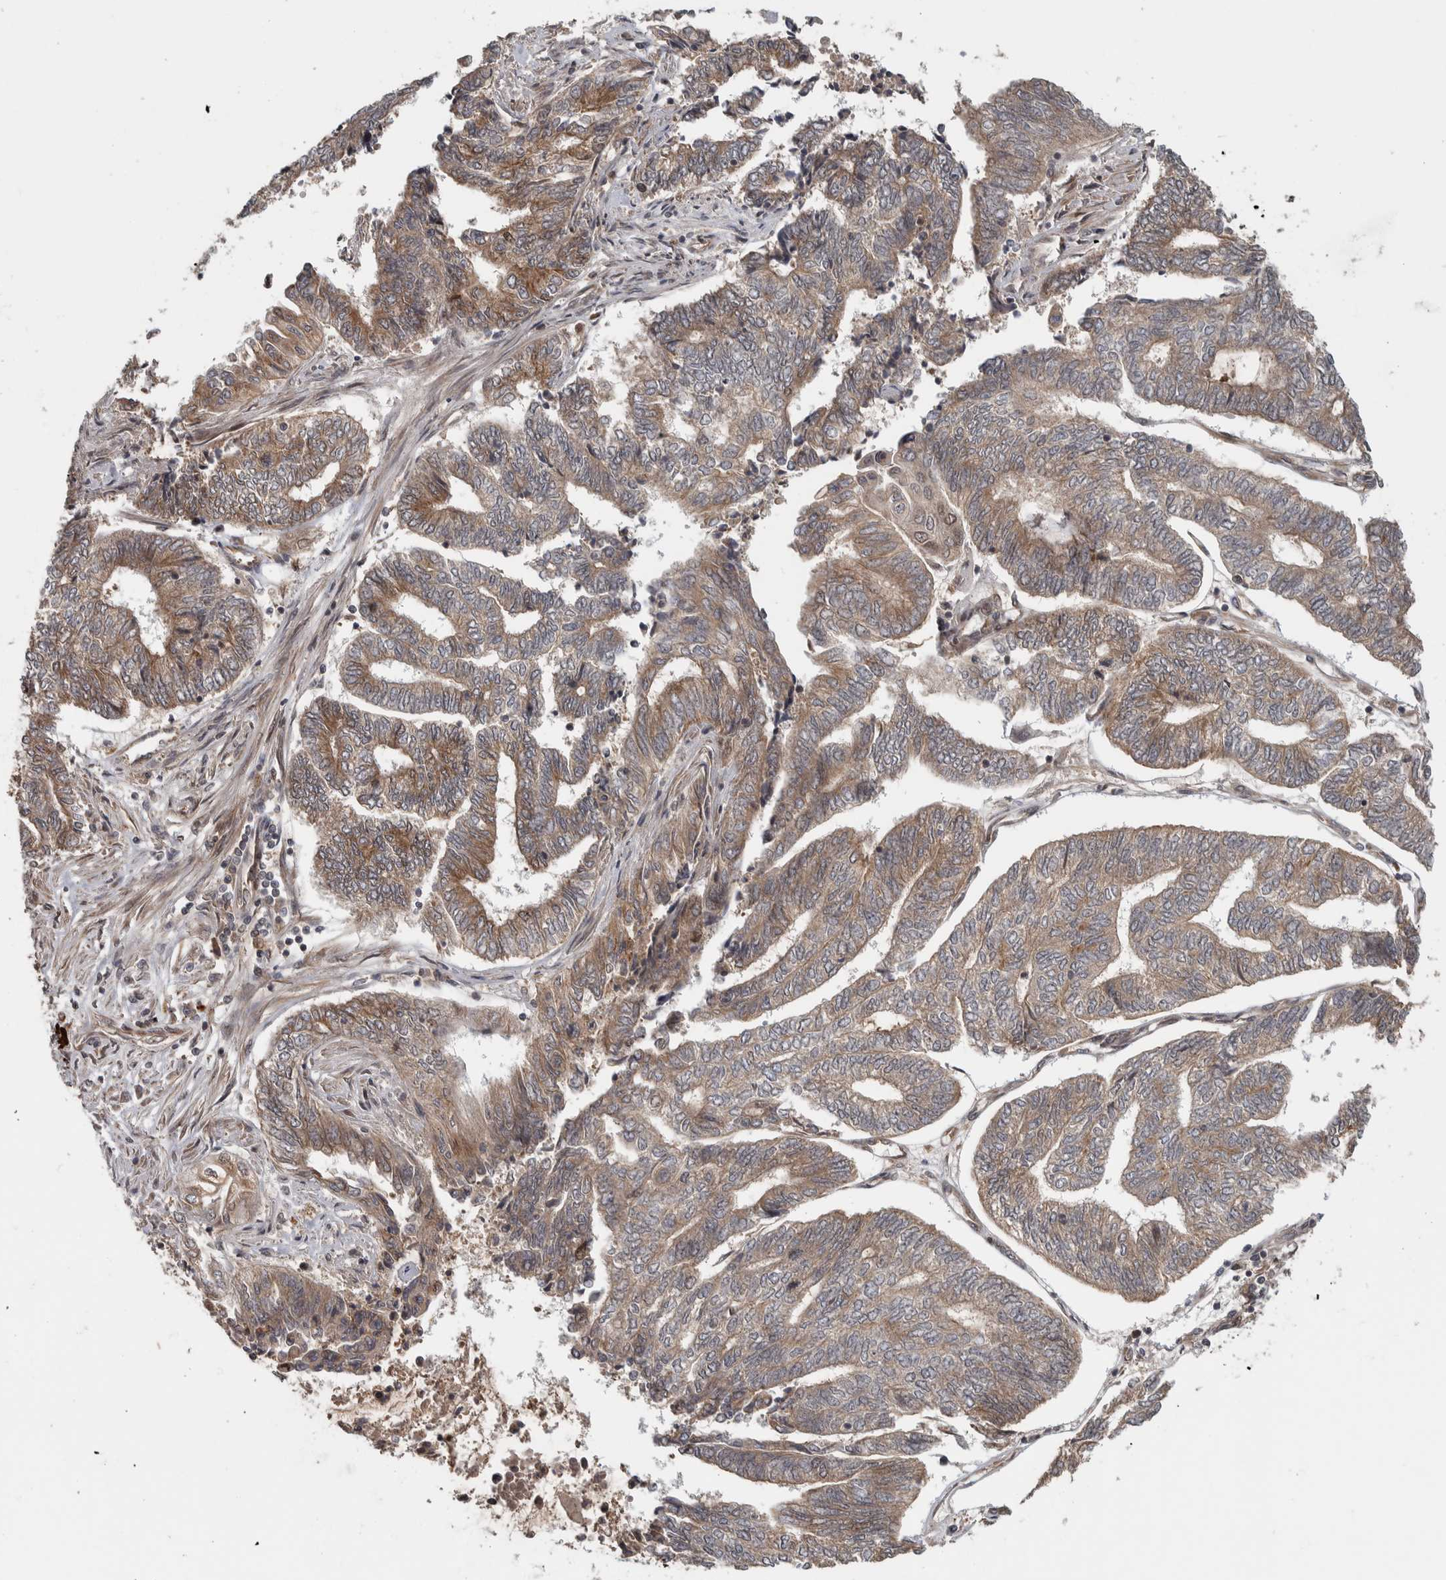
{"staining": {"intensity": "weak", "quantity": ">75%", "location": "cytoplasmic/membranous"}, "tissue": "endometrial cancer", "cell_type": "Tumor cells", "image_type": "cancer", "snomed": [{"axis": "morphology", "description": "Adenocarcinoma, NOS"}, {"axis": "topography", "description": "Uterus"}, {"axis": "topography", "description": "Endometrium"}], "caption": "Protein expression analysis of endometrial adenocarcinoma exhibits weak cytoplasmic/membranous positivity in about >75% of tumor cells.", "gene": "RPS6KA4", "patient": {"sex": "female", "age": 70}}